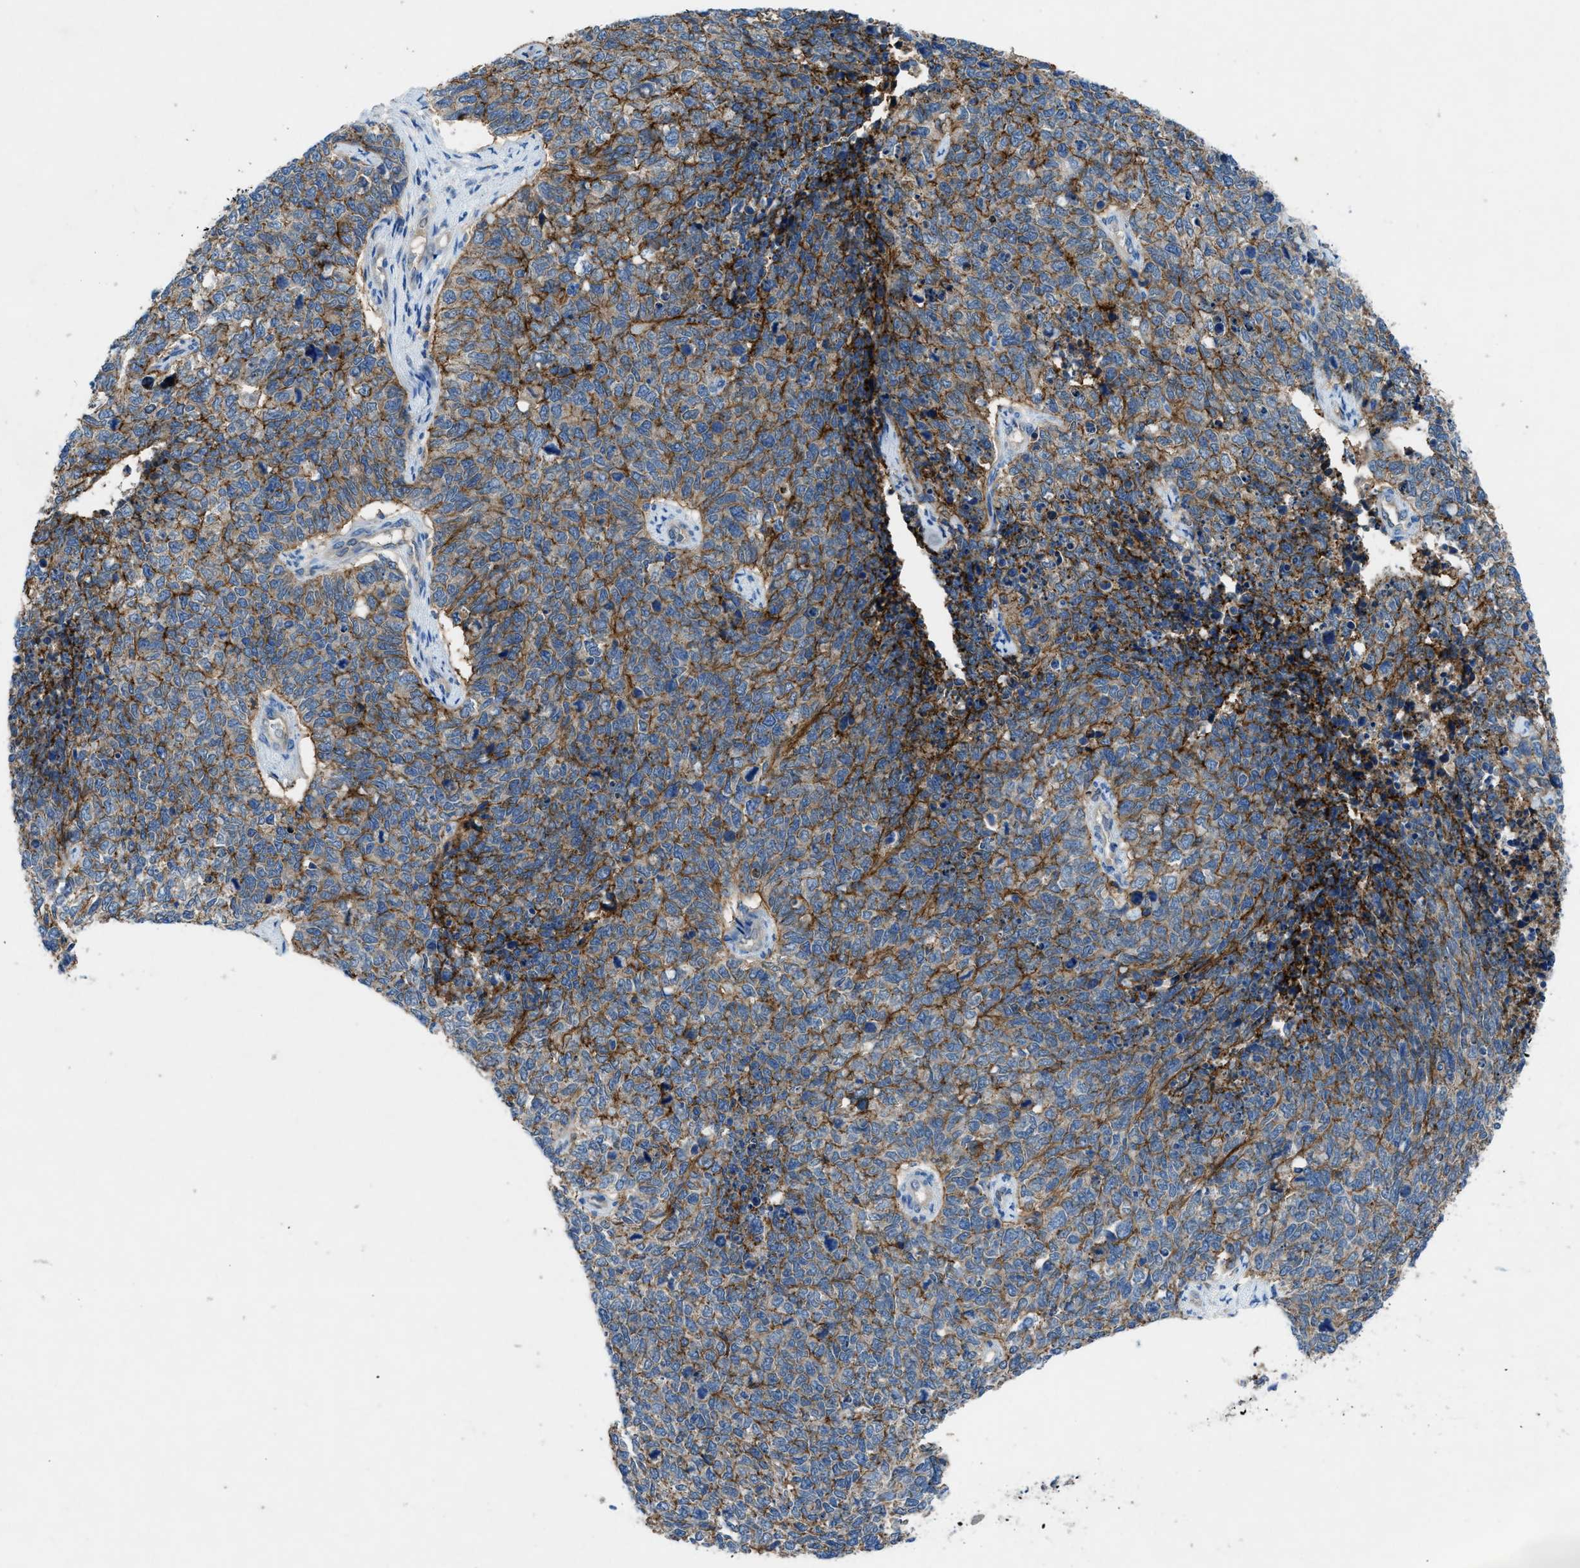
{"staining": {"intensity": "moderate", "quantity": ">75%", "location": "cytoplasmic/membranous"}, "tissue": "cervical cancer", "cell_type": "Tumor cells", "image_type": "cancer", "snomed": [{"axis": "morphology", "description": "Squamous cell carcinoma, NOS"}, {"axis": "topography", "description": "Cervix"}], "caption": "Moderate cytoplasmic/membranous expression is appreciated in about >75% of tumor cells in squamous cell carcinoma (cervical). (DAB IHC with brightfield microscopy, high magnification).", "gene": "PTGFRN", "patient": {"sex": "female", "age": 63}}